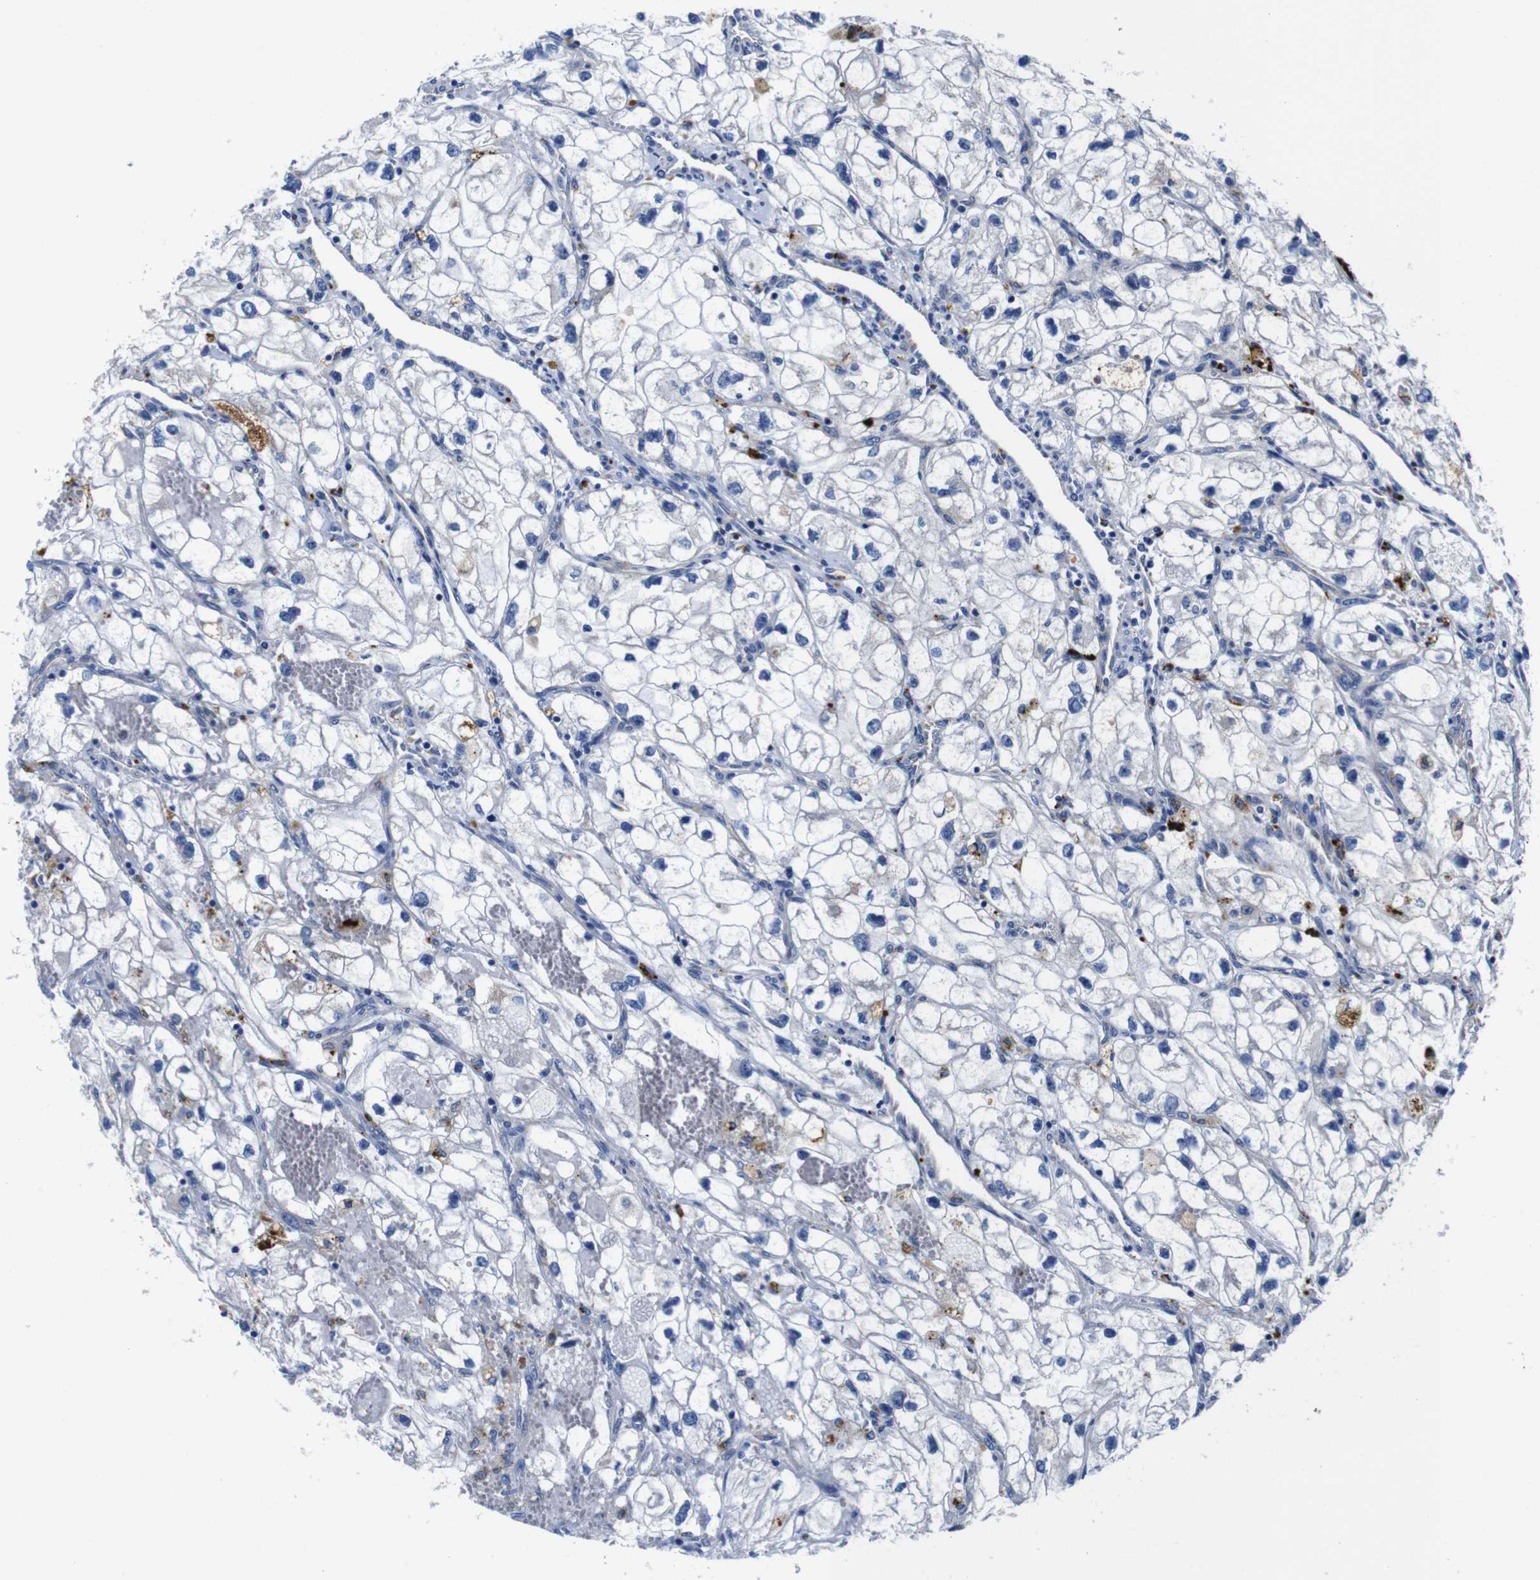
{"staining": {"intensity": "negative", "quantity": "none", "location": "none"}, "tissue": "renal cancer", "cell_type": "Tumor cells", "image_type": "cancer", "snomed": [{"axis": "morphology", "description": "Adenocarcinoma, NOS"}, {"axis": "topography", "description": "Kidney"}], "caption": "Micrograph shows no protein expression in tumor cells of adenocarcinoma (renal) tissue.", "gene": "GIMAP2", "patient": {"sex": "female", "age": 70}}